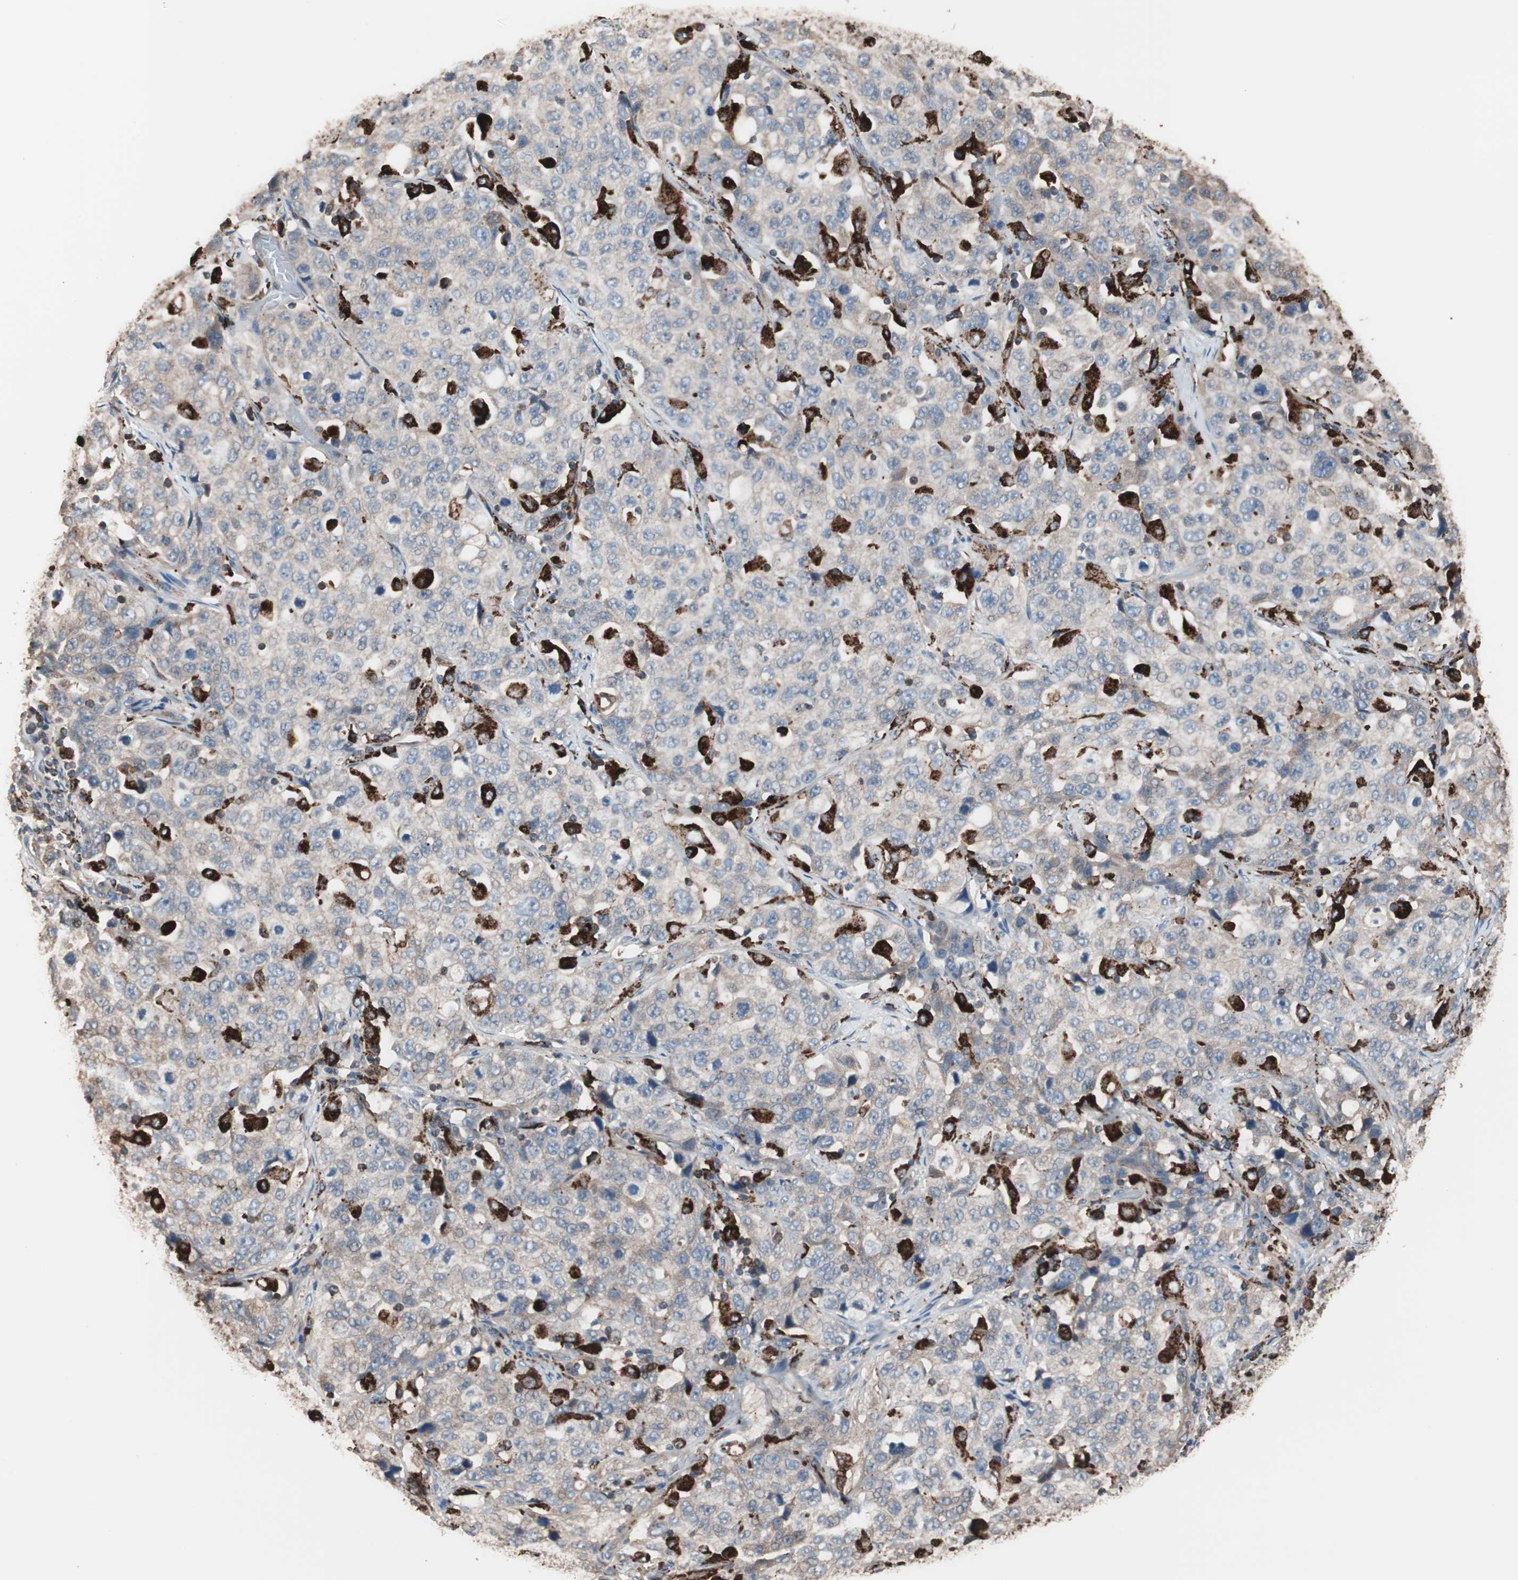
{"staining": {"intensity": "weak", "quantity": "25%-75%", "location": "cytoplasmic/membranous"}, "tissue": "stomach cancer", "cell_type": "Tumor cells", "image_type": "cancer", "snomed": [{"axis": "morphology", "description": "Normal tissue, NOS"}, {"axis": "morphology", "description": "Adenocarcinoma, NOS"}, {"axis": "topography", "description": "Stomach"}], "caption": "Approximately 25%-75% of tumor cells in human stomach cancer (adenocarcinoma) reveal weak cytoplasmic/membranous protein positivity as visualized by brown immunohistochemical staining.", "gene": "CCT3", "patient": {"sex": "male", "age": 48}}